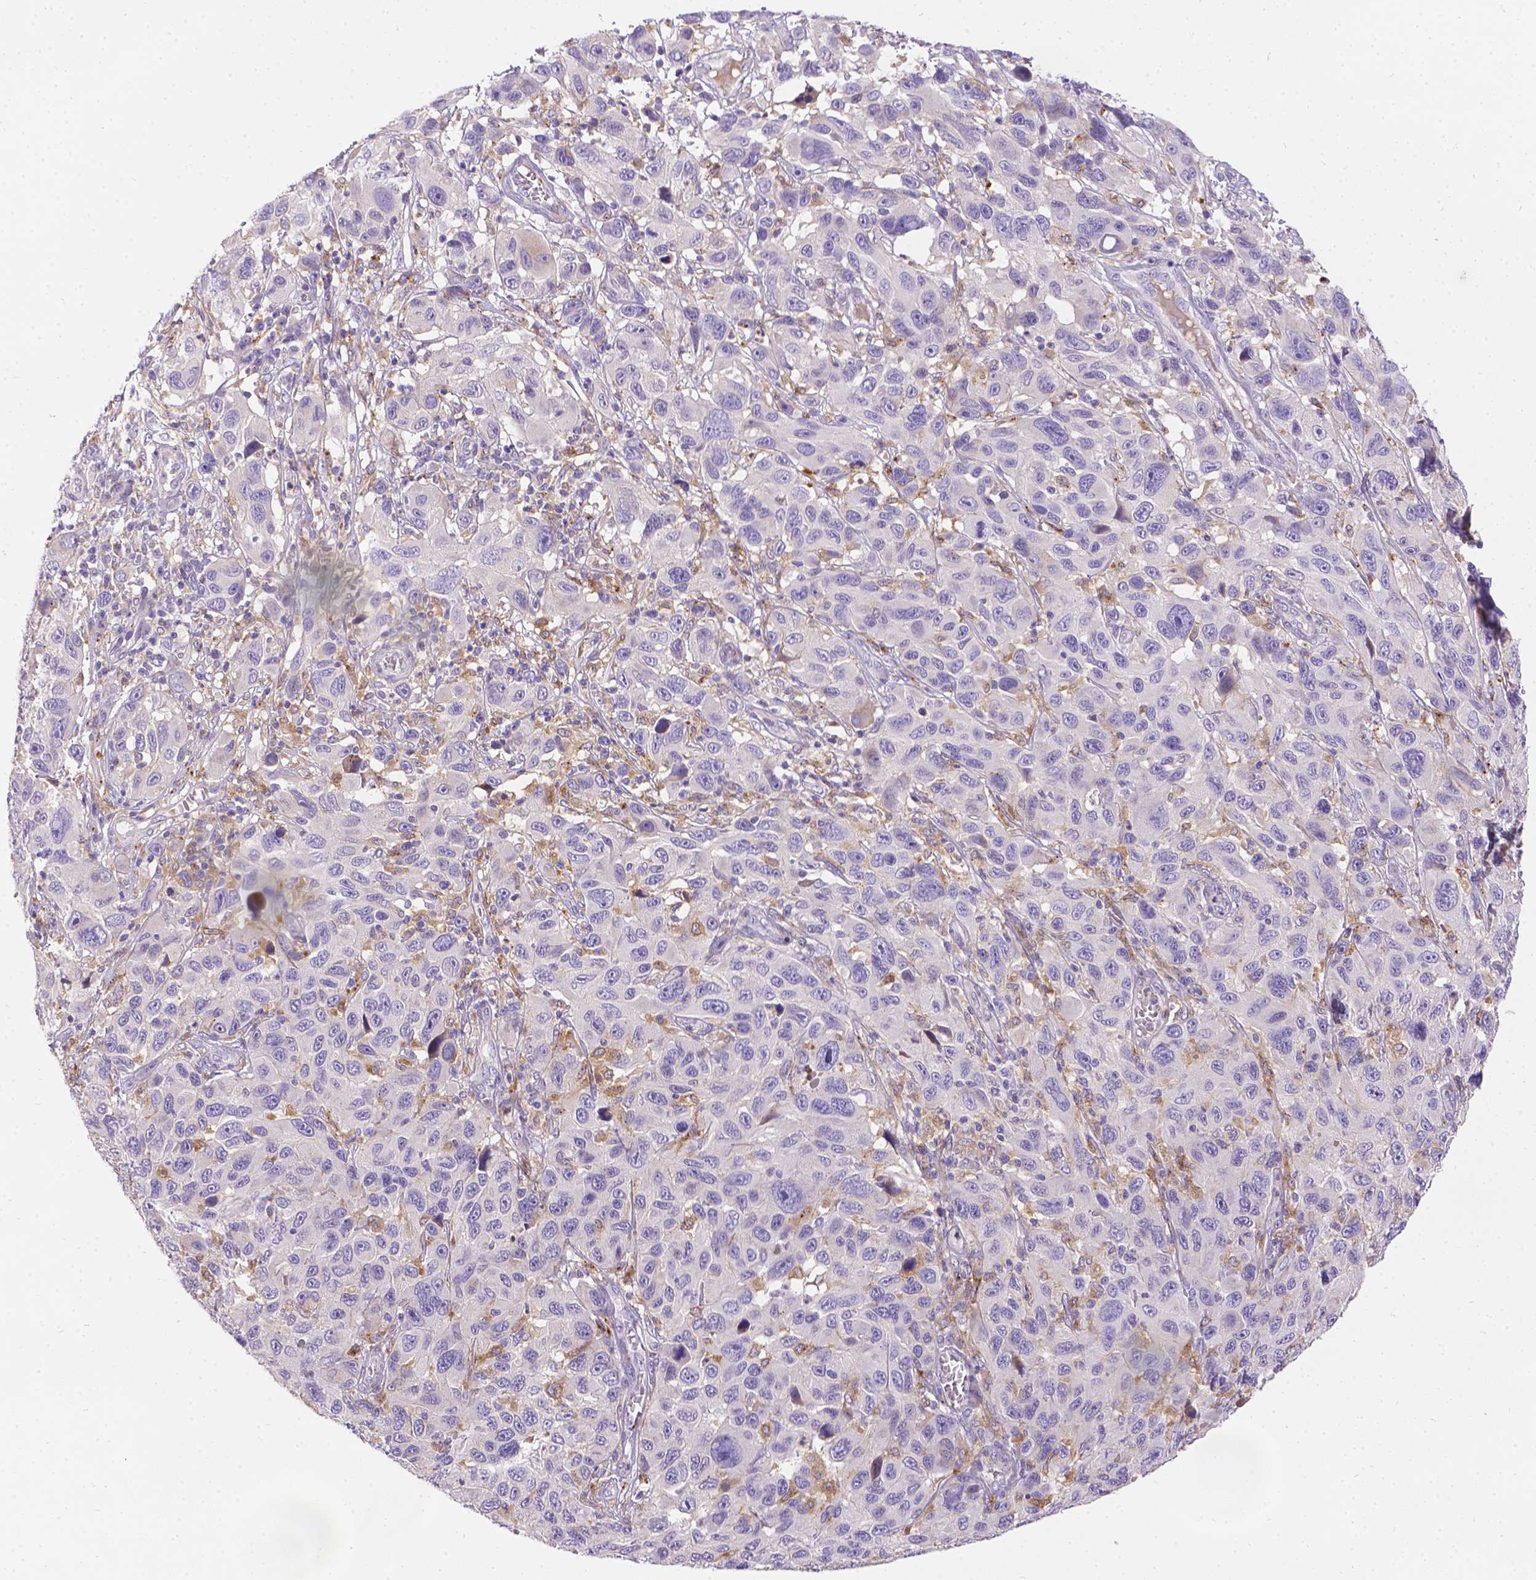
{"staining": {"intensity": "negative", "quantity": "none", "location": "none"}, "tissue": "melanoma", "cell_type": "Tumor cells", "image_type": "cancer", "snomed": [{"axis": "morphology", "description": "Malignant melanoma, NOS"}, {"axis": "topography", "description": "Skin"}], "caption": "An immunohistochemistry (IHC) image of melanoma is shown. There is no staining in tumor cells of melanoma.", "gene": "TM4SF18", "patient": {"sex": "male", "age": 53}}